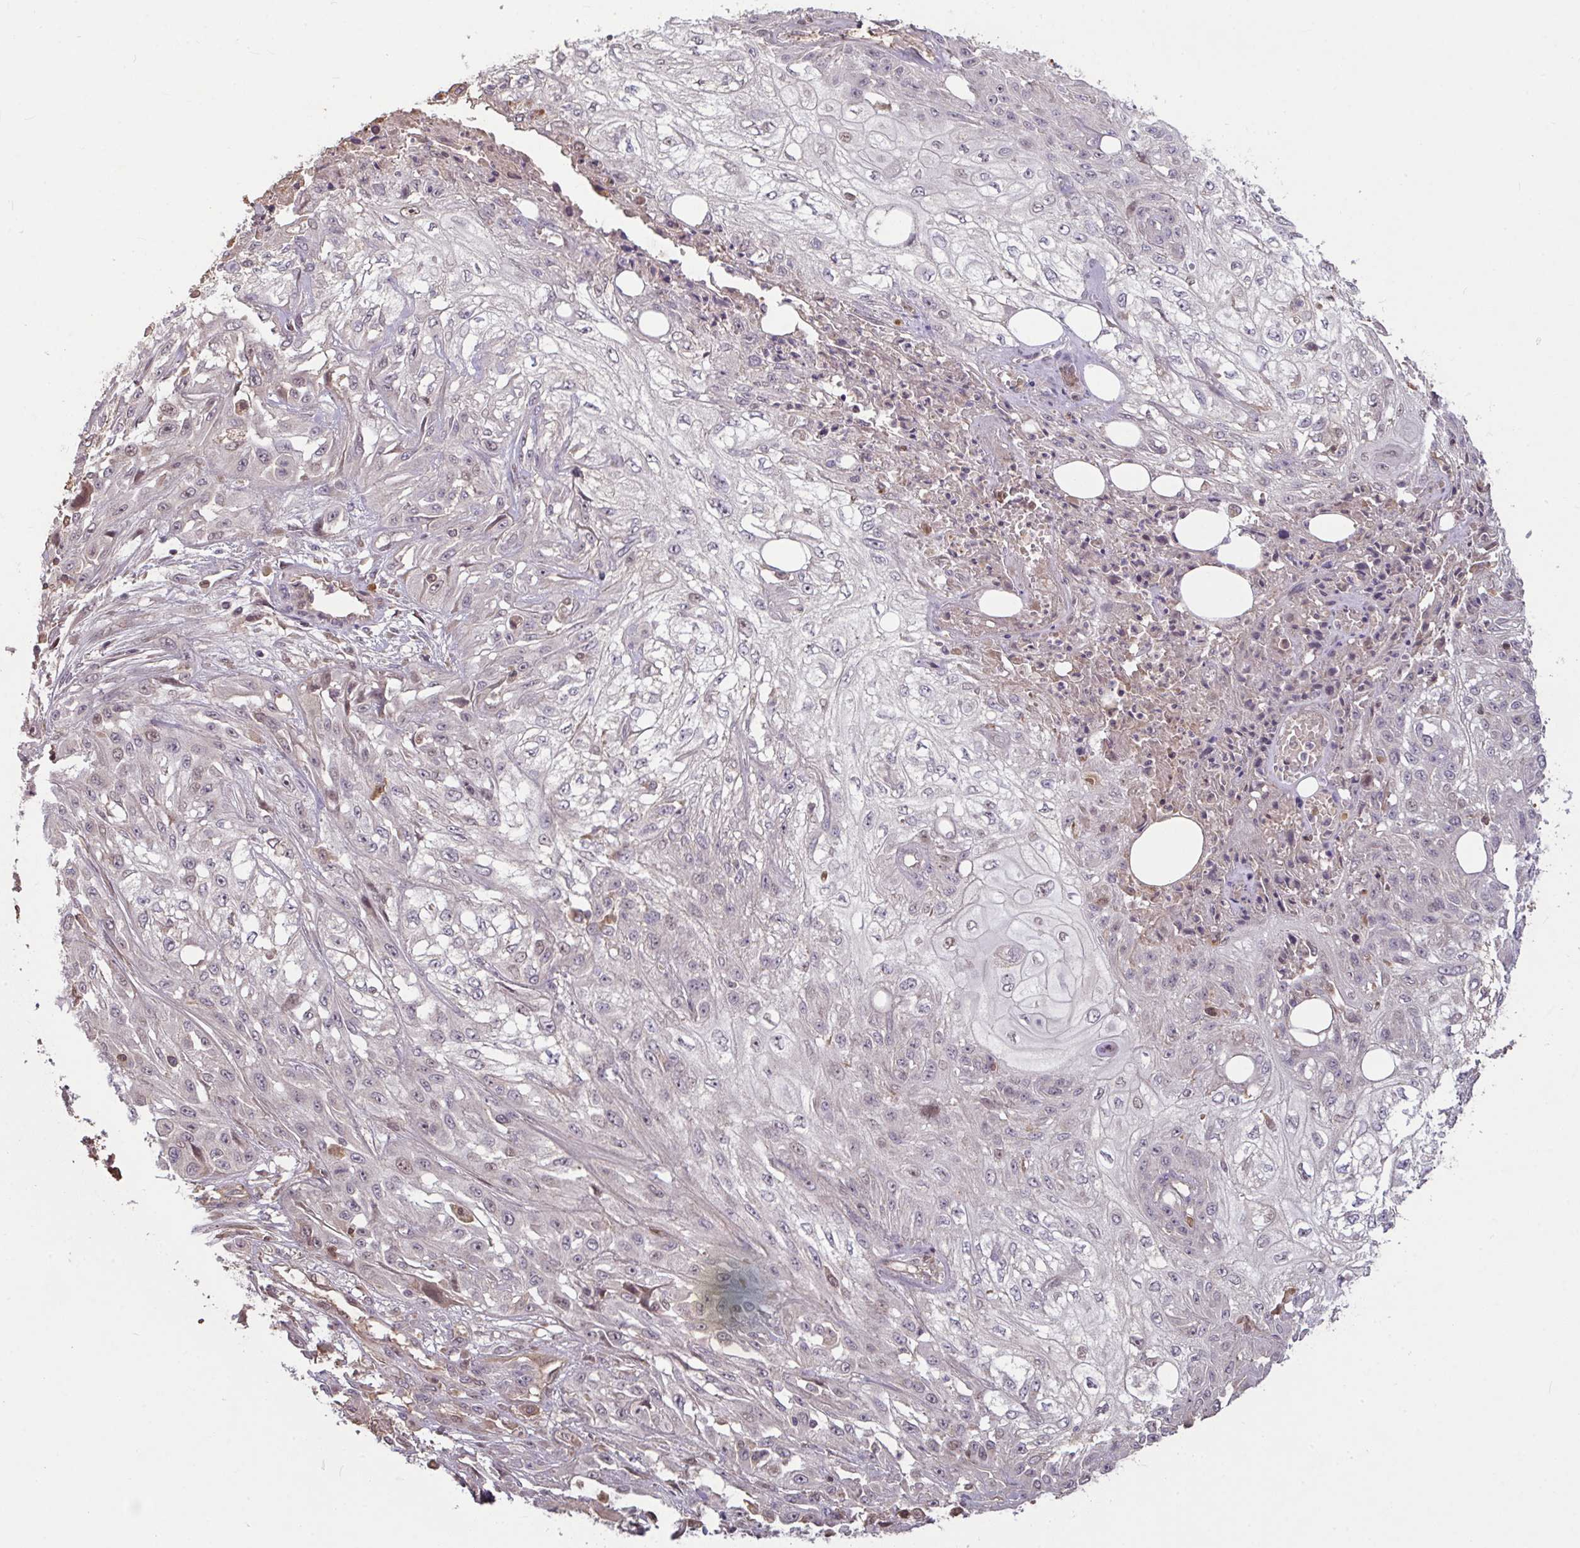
{"staining": {"intensity": "negative", "quantity": "none", "location": "none"}, "tissue": "skin cancer", "cell_type": "Tumor cells", "image_type": "cancer", "snomed": [{"axis": "morphology", "description": "Squamous cell carcinoma, NOS"}, {"axis": "morphology", "description": "Squamous cell carcinoma, metastatic, NOS"}, {"axis": "topography", "description": "Skin"}, {"axis": "topography", "description": "Lymph node"}], "caption": "This is a micrograph of IHC staining of skin metastatic squamous cell carcinoma, which shows no positivity in tumor cells.", "gene": "FCER1A", "patient": {"sex": "male", "age": 75}}